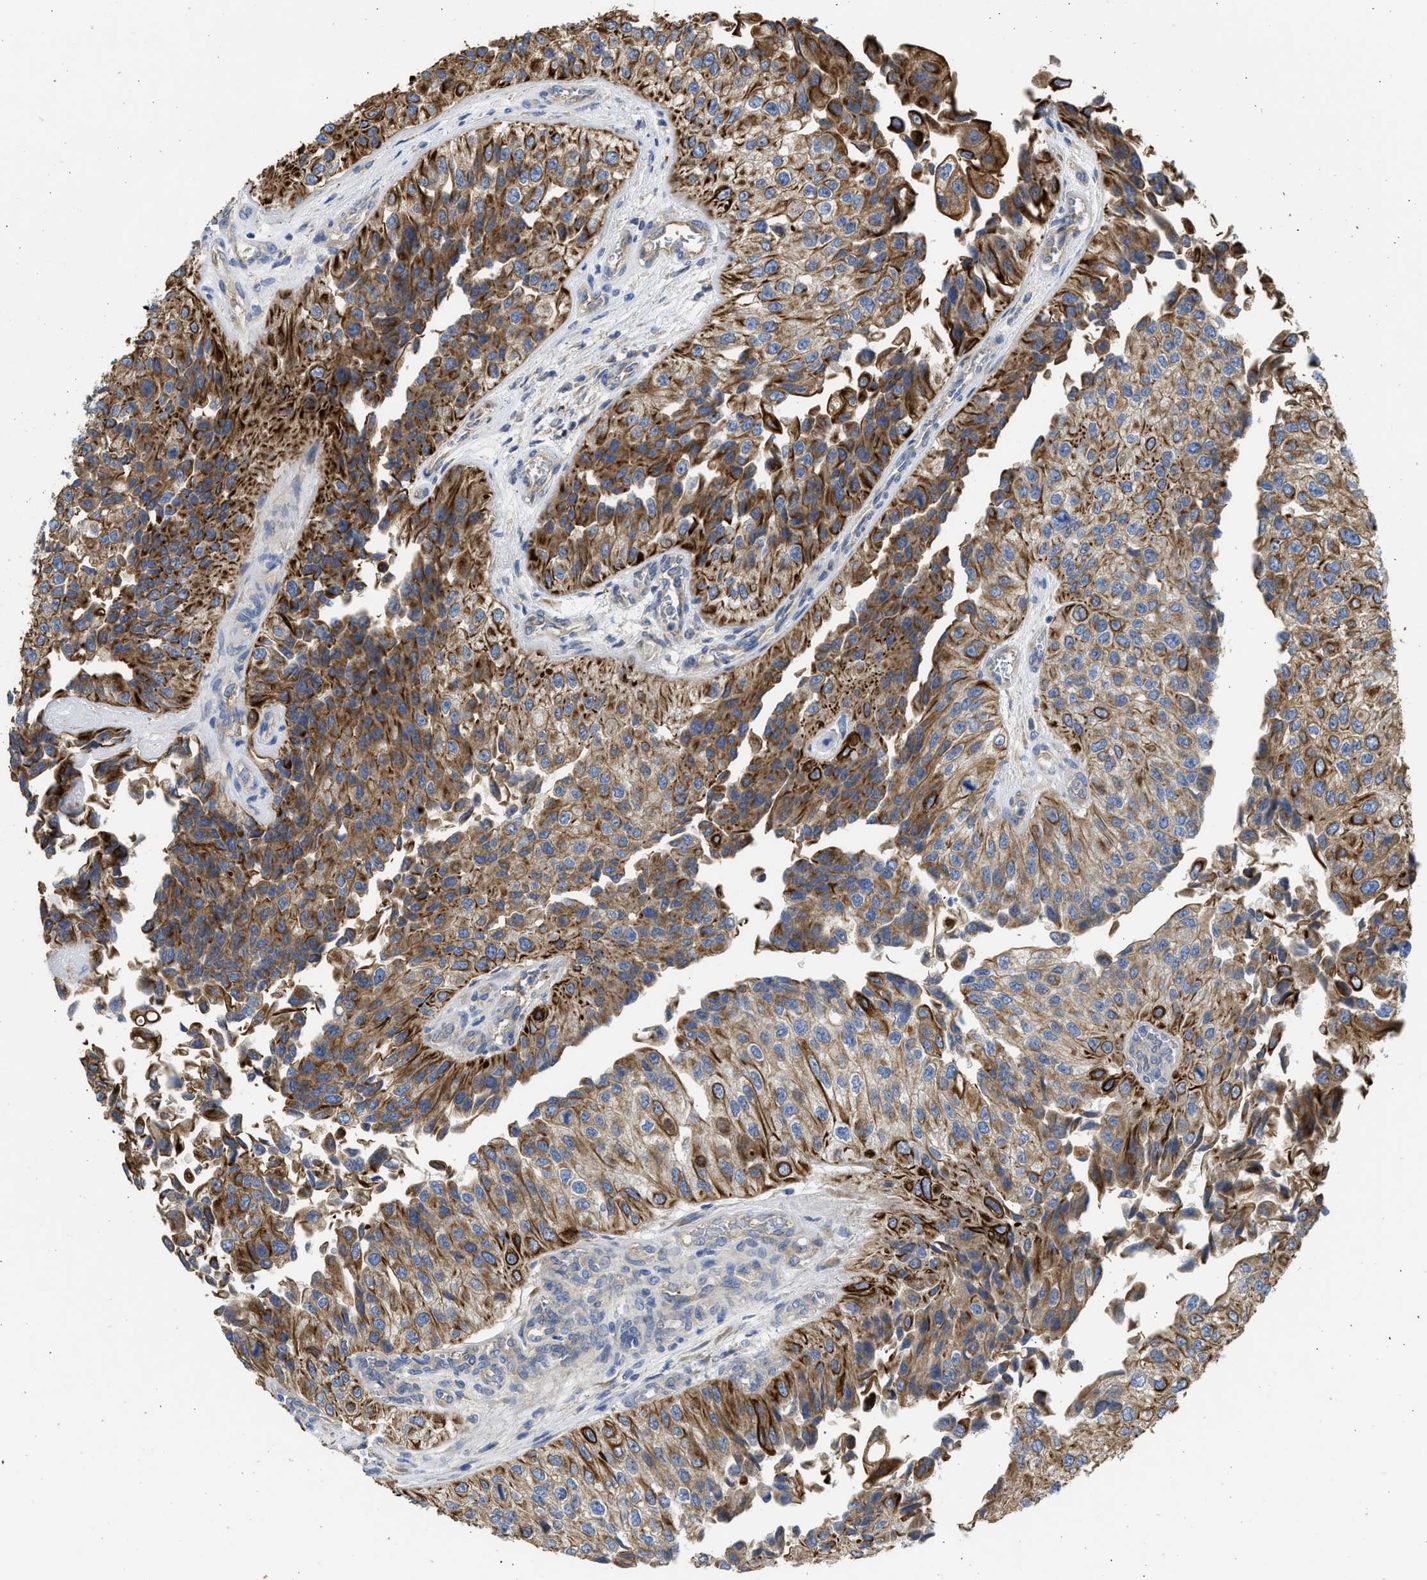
{"staining": {"intensity": "moderate", "quantity": ">75%", "location": "cytoplasmic/membranous"}, "tissue": "urothelial cancer", "cell_type": "Tumor cells", "image_type": "cancer", "snomed": [{"axis": "morphology", "description": "Urothelial carcinoma, High grade"}, {"axis": "topography", "description": "Kidney"}, {"axis": "topography", "description": "Urinary bladder"}], "caption": "Protein expression analysis of human high-grade urothelial carcinoma reveals moderate cytoplasmic/membranous expression in about >75% of tumor cells.", "gene": "CSRNP2", "patient": {"sex": "male", "age": 77}}